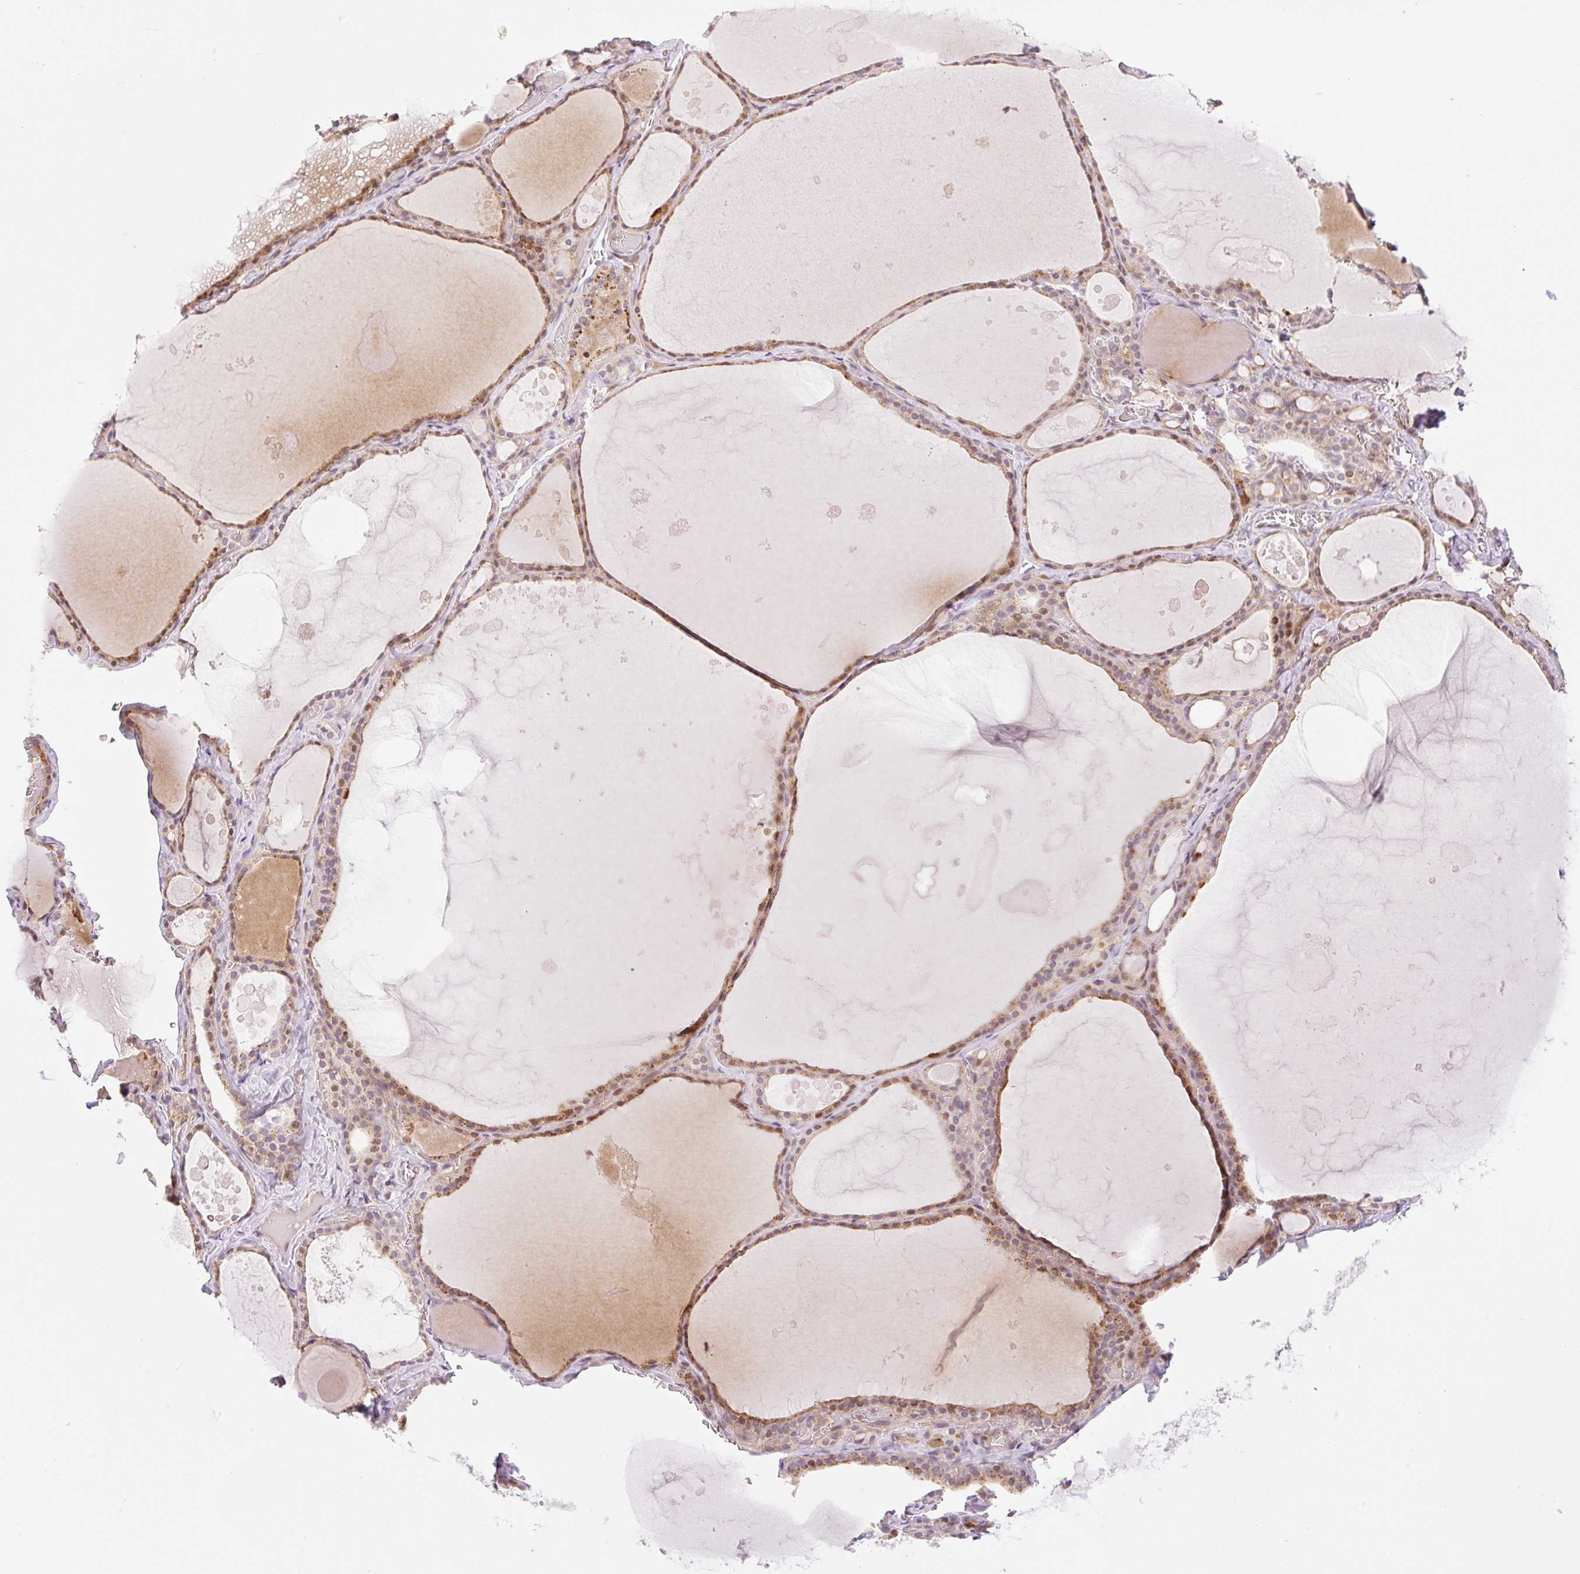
{"staining": {"intensity": "moderate", "quantity": ">75%", "location": "cytoplasmic/membranous"}, "tissue": "thyroid gland", "cell_type": "Glandular cells", "image_type": "normal", "snomed": [{"axis": "morphology", "description": "Normal tissue, NOS"}, {"axis": "topography", "description": "Thyroid gland"}], "caption": "An IHC photomicrograph of benign tissue is shown. Protein staining in brown highlights moderate cytoplasmic/membranous positivity in thyroid gland within glandular cells. (DAB = brown stain, brightfield microscopy at high magnification).", "gene": "ZNF394", "patient": {"sex": "male", "age": 56}}